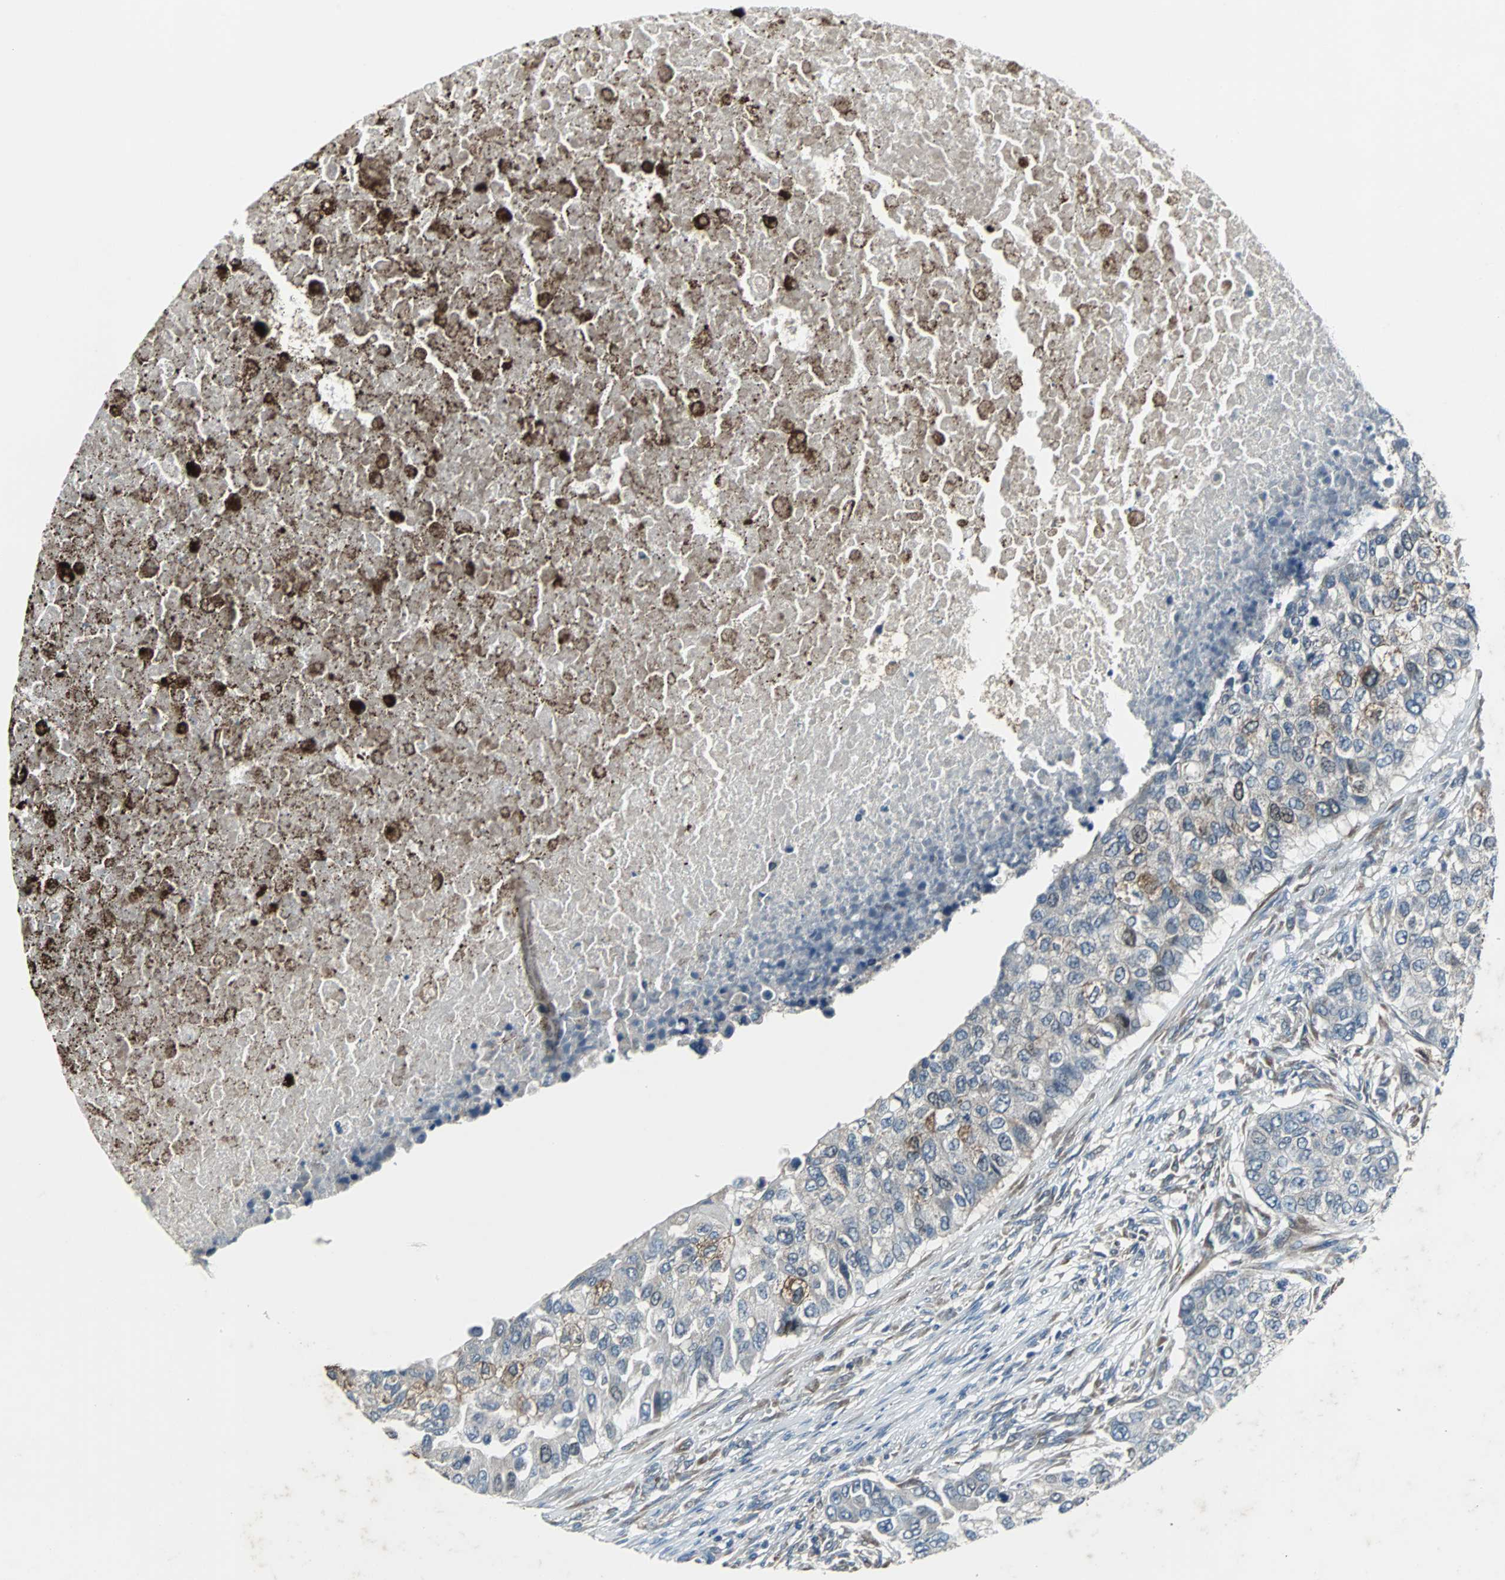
{"staining": {"intensity": "weak", "quantity": "<25%", "location": "cytoplasmic/membranous"}, "tissue": "breast cancer", "cell_type": "Tumor cells", "image_type": "cancer", "snomed": [{"axis": "morphology", "description": "Normal tissue, NOS"}, {"axis": "morphology", "description": "Duct carcinoma"}, {"axis": "topography", "description": "Breast"}], "caption": "An image of infiltrating ductal carcinoma (breast) stained for a protein exhibits no brown staining in tumor cells. Nuclei are stained in blue.", "gene": "SOS1", "patient": {"sex": "female", "age": 49}}